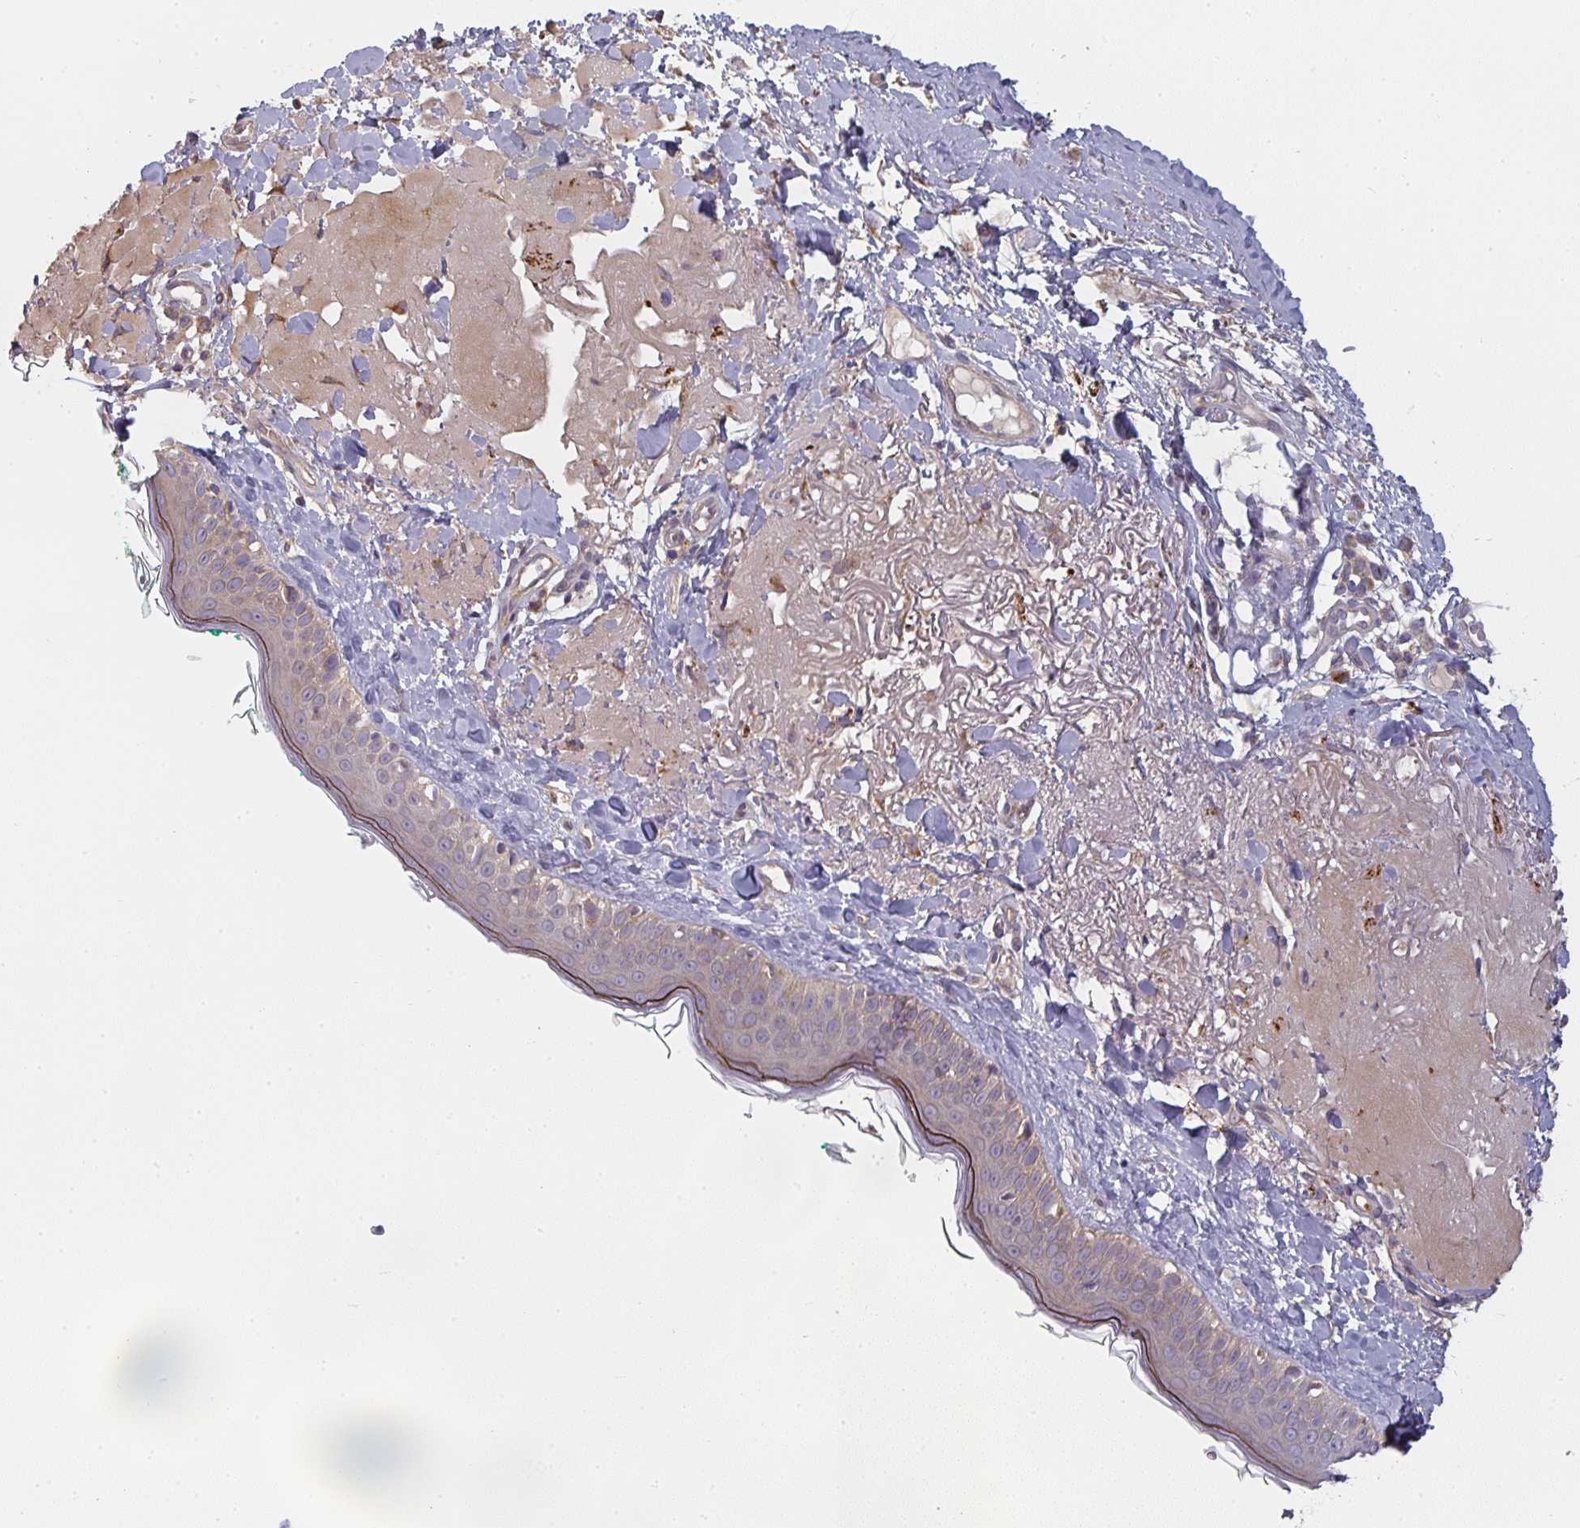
{"staining": {"intensity": "negative", "quantity": "none", "location": "none"}, "tissue": "skin", "cell_type": "Fibroblasts", "image_type": "normal", "snomed": [{"axis": "morphology", "description": "Normal tissue, NOS"}, {"axis": "topography", "description": "Skin"}], "caption": "Protein analysis of unremarkable skin shows no significant positivity in fibroblasts.", "gene": "CTHRC1", "patient": {"sex": "male", "age": 73}}